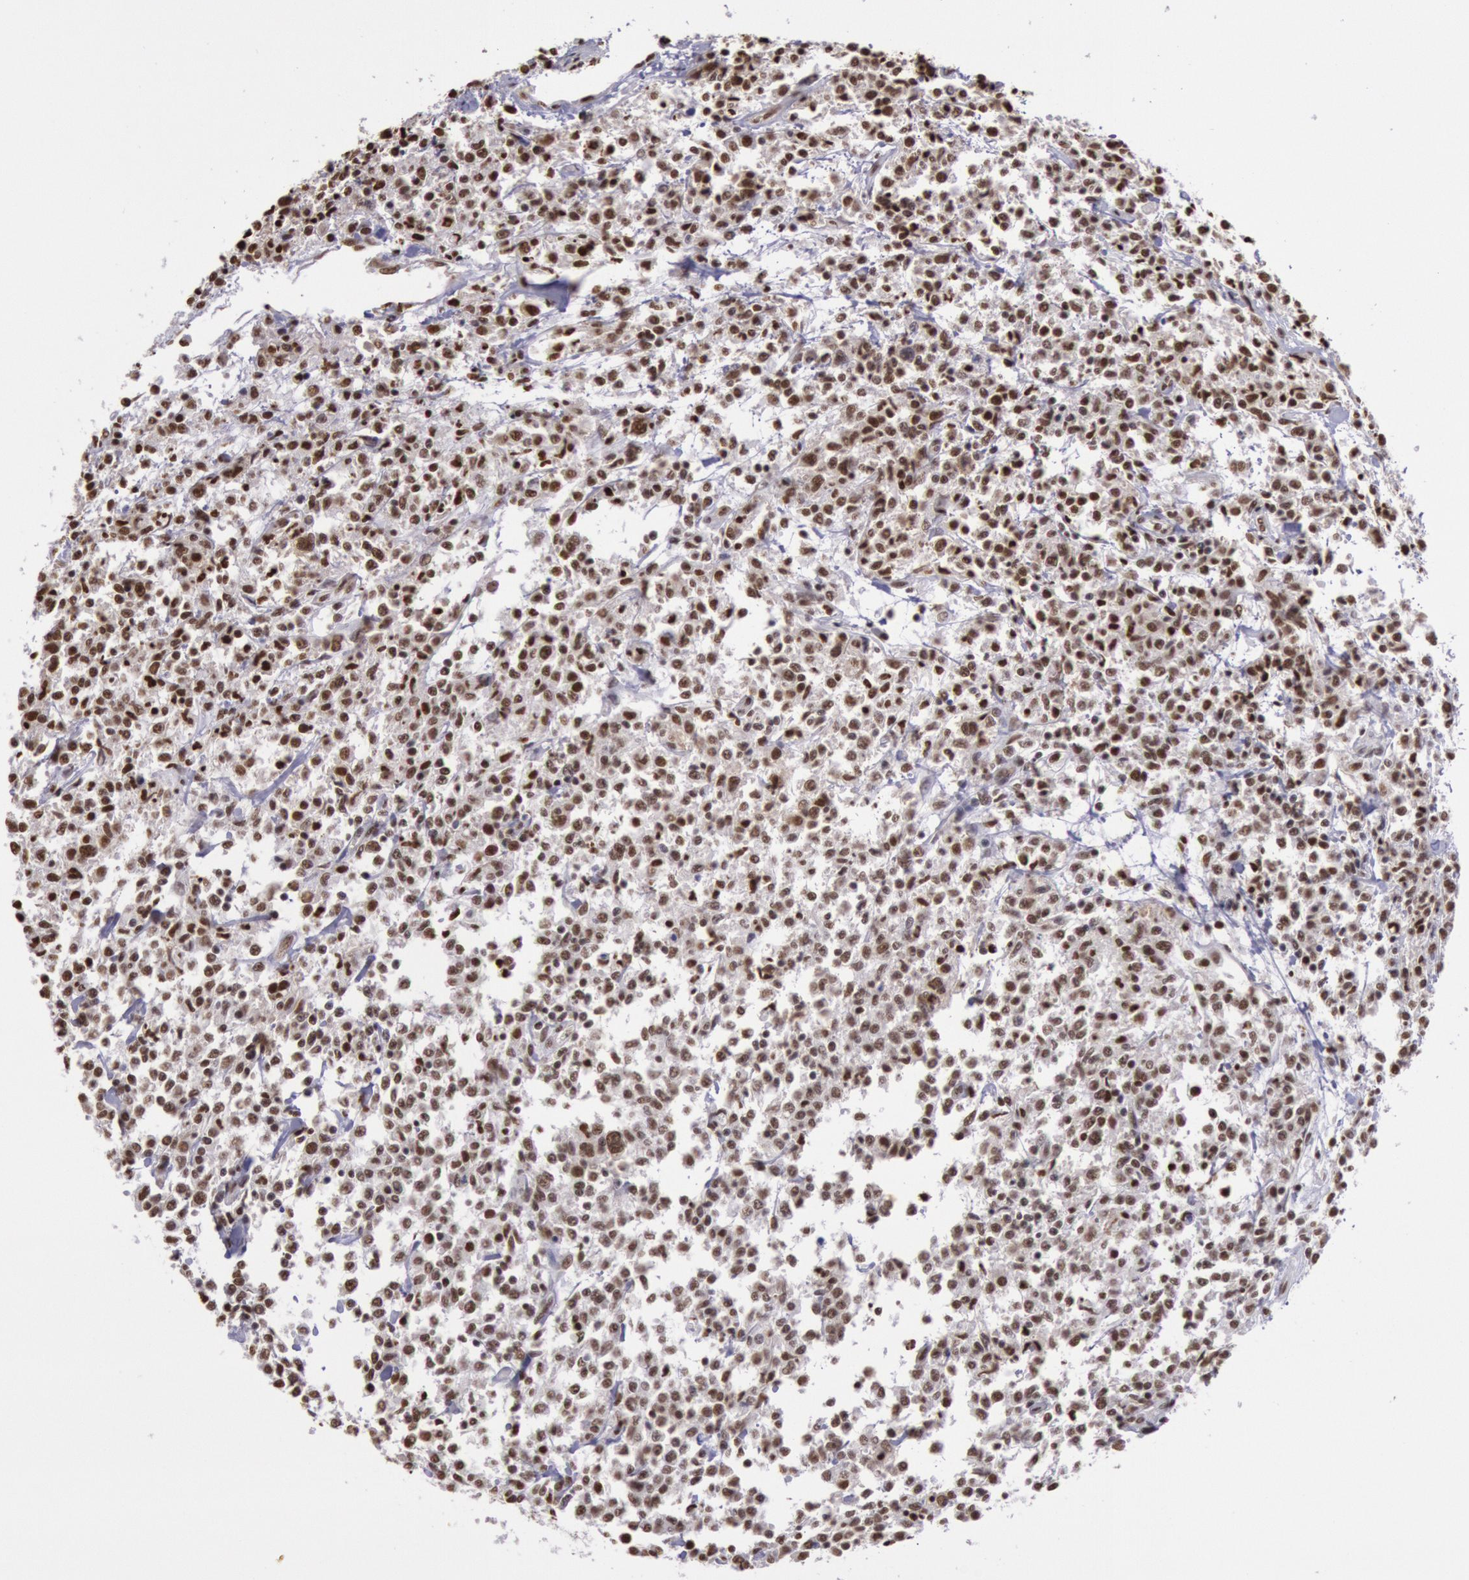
{"staining": {"intensity": "moderate", "quantity": ">75%", "location": "nuclear"}, "tissue": "lymphoma", "cell_type": "Tumor cells", "image_type": "cancer", "snomed": [{"axis": "morphology", "description": "Malignant lymphoma, non-Hodgkin's type, Low grade"}, {"axis": "topography", "description": "Small intestine"}], "caption": "This is an image of immunohistochemistry staining of lymphoma, which shows moderate positivity in the nuclear of tumor cells.", "gene": "HNRNPH2", "patient": {"sex": "female", "age": 59}}